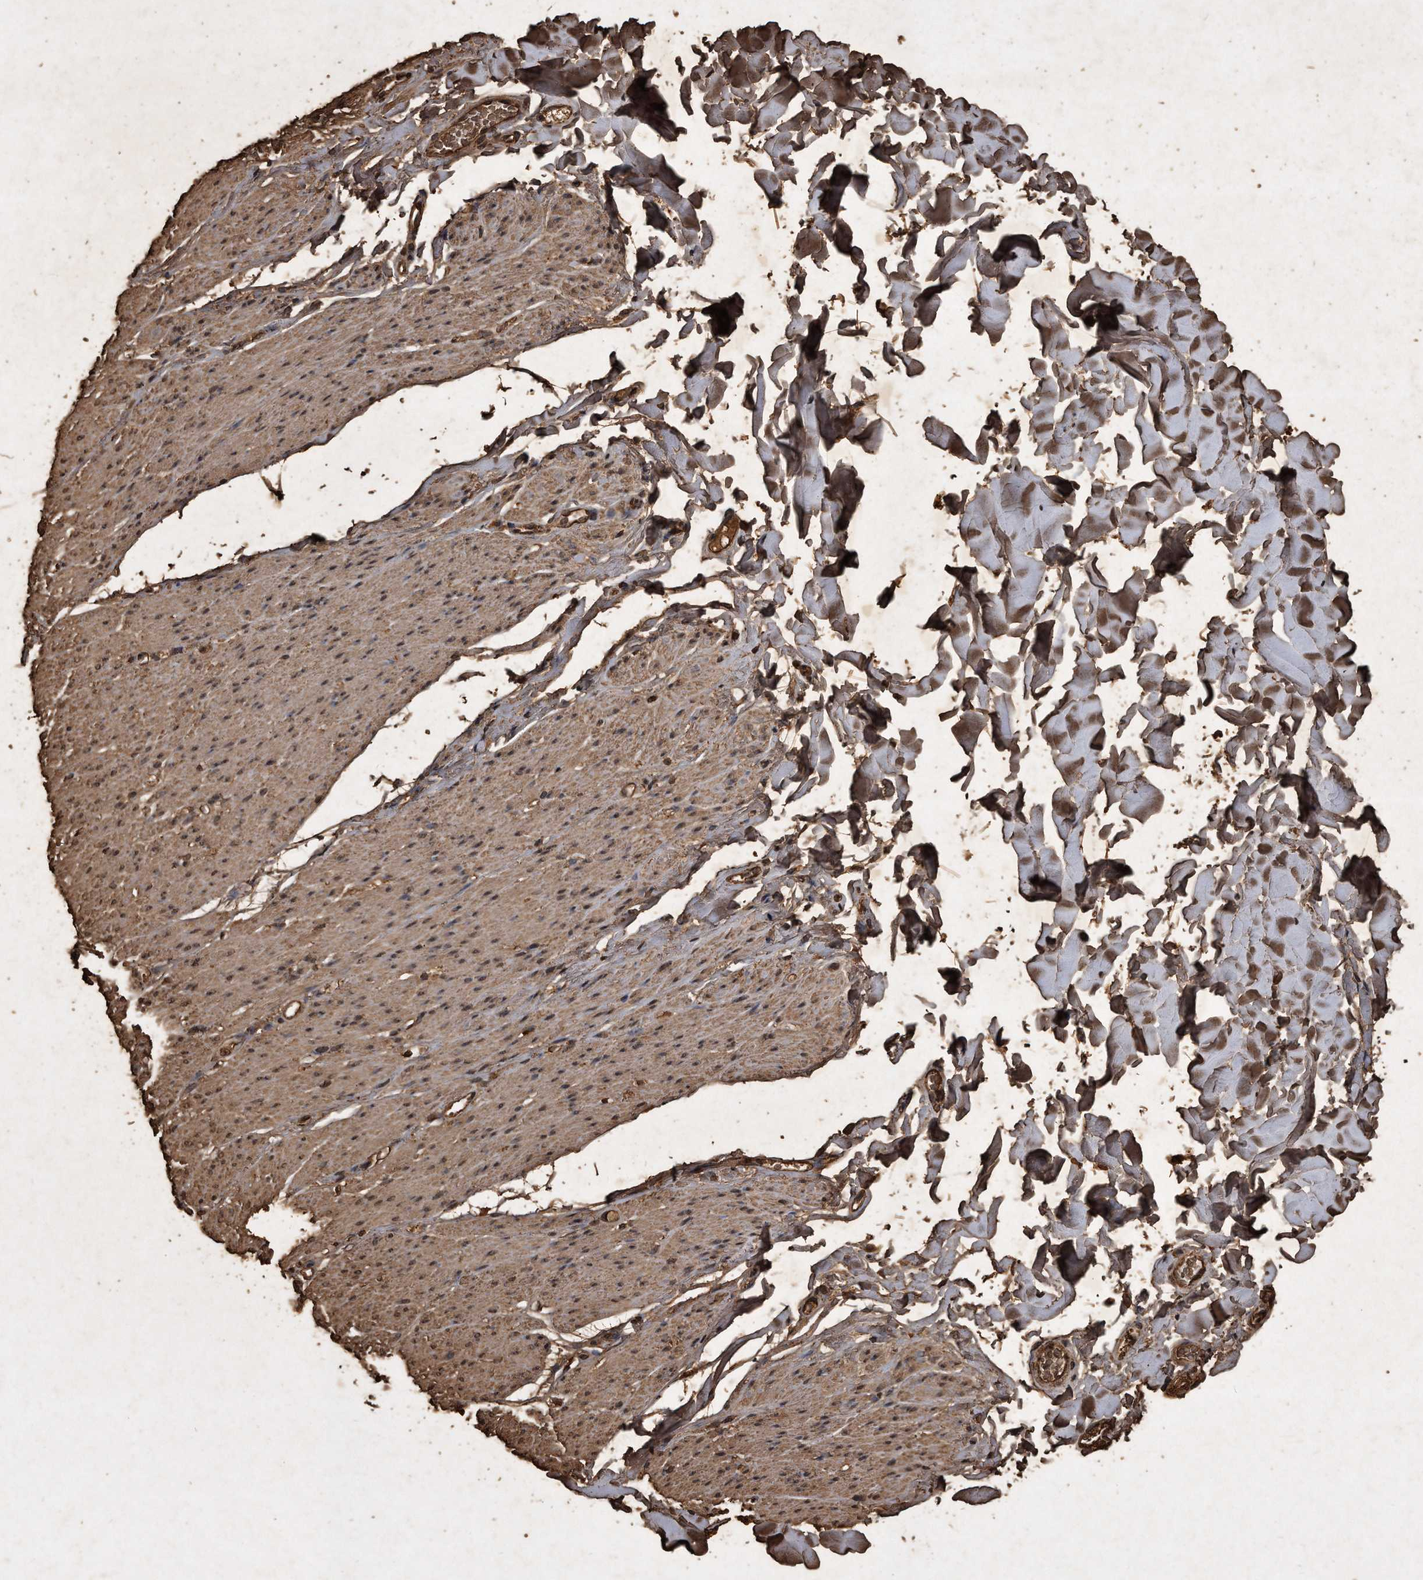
{"staining": {"intensity": "moderate", "quantity": ">75%", "location": "cytoplasmic/membranous"}, "tissue": "smooth muscle", "cell_type": "Smooth muscle cells", "image_type": "normal", "snomed": [{"axis": "morphology", "description": "Normal tissue, NOS"}, {"axis": "topography", "description": "Colon"}, {"axis": "topography", "description": "Peripheral nerve tissue"}], "caption": "About >75% of smooth muscle cells in benign human smooth muscle exhibit moderate cytoplasmic/membranous protein positivity as visualized by brown immunohistochemical staining.", "gene": "CFLAR", "patient": {"sex": "female", "age": 61}}